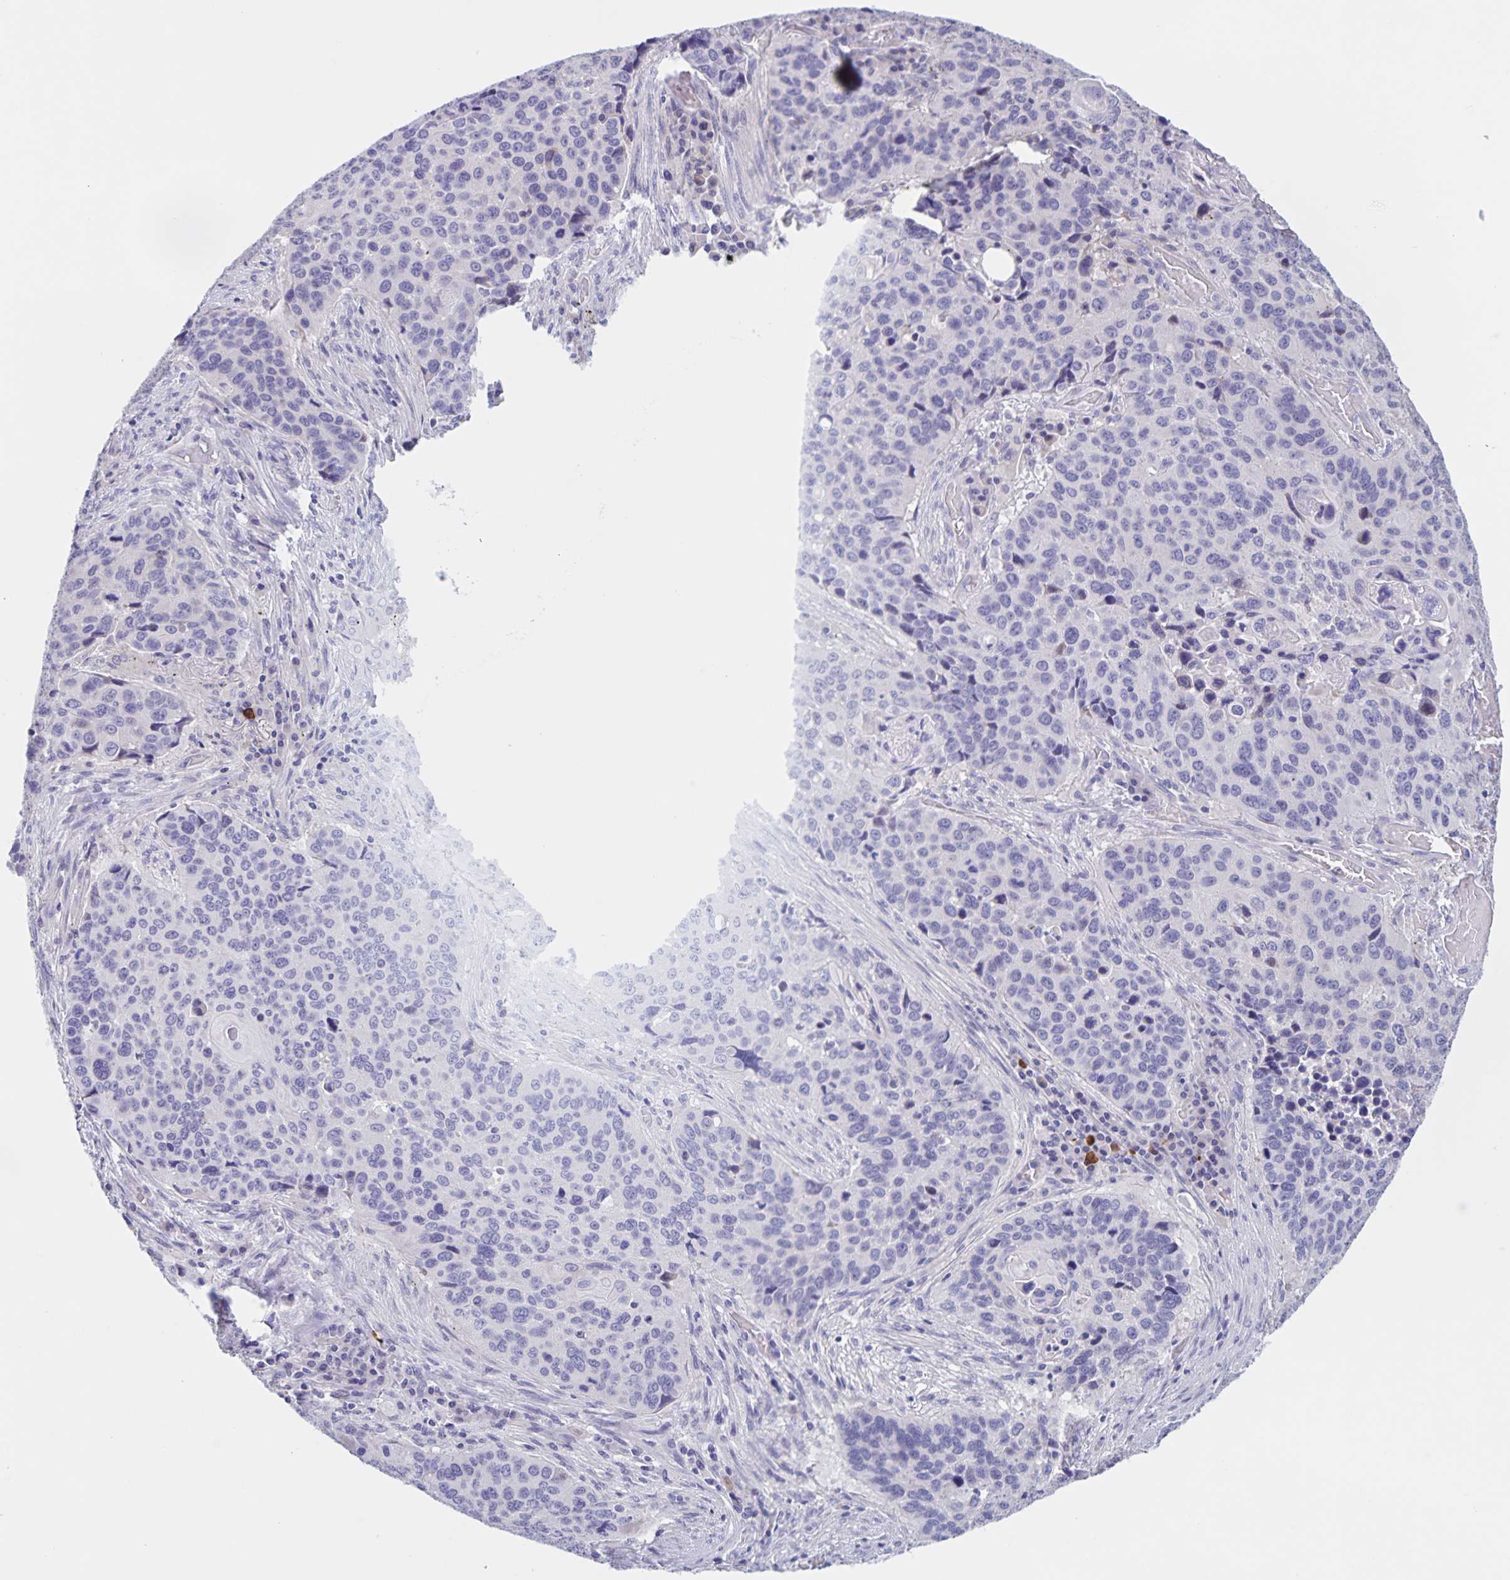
{"staining": {"intensity": "negative", "quantity": "none", "location": "none"}, "tissue": "lung cancer", "cell_type": "Tumor cells", "image_type": "cancer", "snomed": [{"axis": "morphology", "description": "Squamous cell carcinoma, NOS"}, {"axis": "topography", "description": "Lung"}], "caption": "Immunohistochemistry (IHC) image of lung squamous cell carcinoma stained for a protein (brown), which demonstrates no expression in tumor cells.", "gene": "DMGDH", "patient": {"sex": "male", "age": 68}}